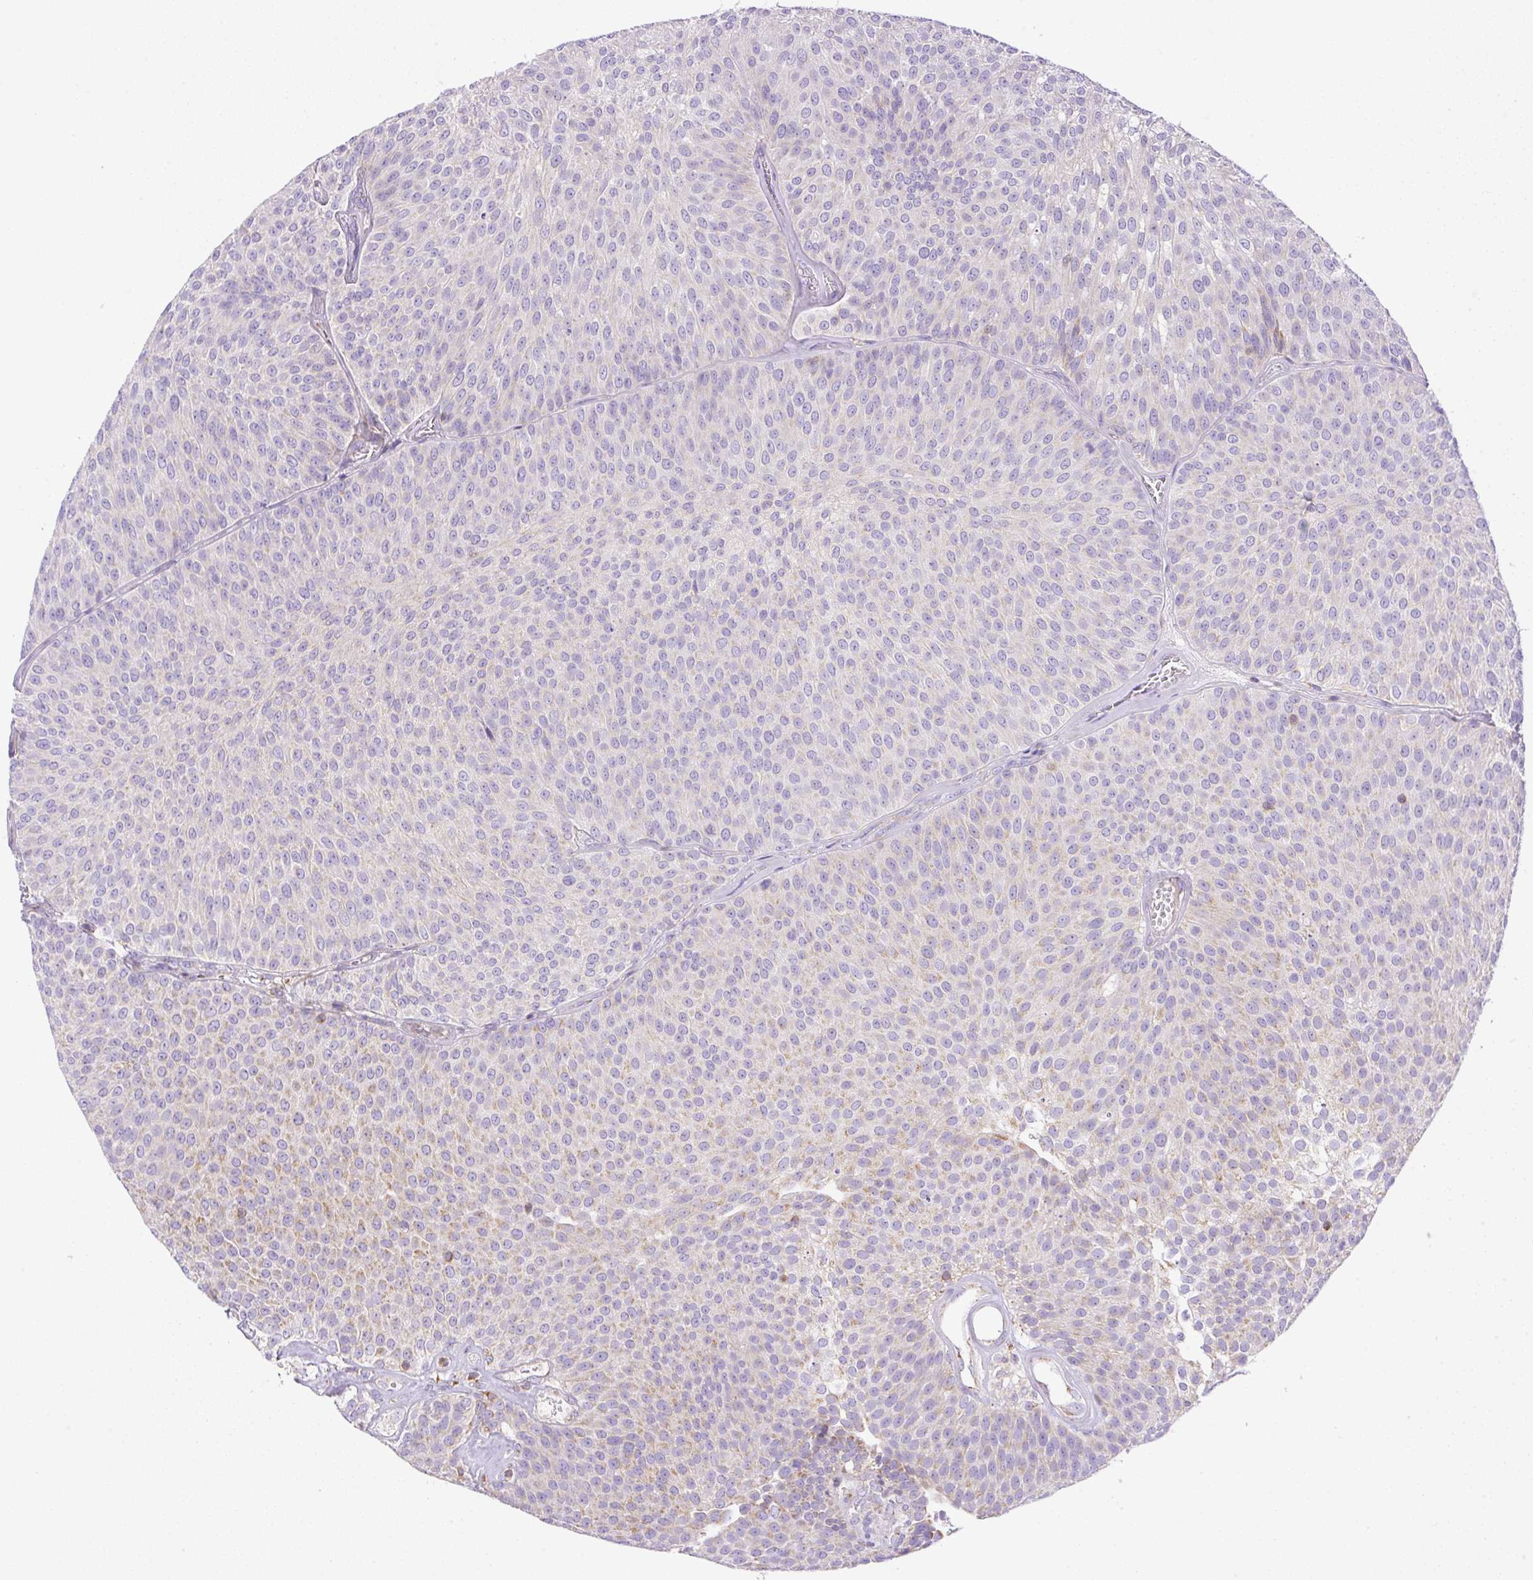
{"staining": {"intensity": "moderate", "quantity": "<25%", "location": "cytoplasmic/membranous"}, "tissue": "urothelial cancer", "cell_type": "Tumor cells", "image_type": "cancer", "snomed": [{"axis": "morphology", "description": "Urothelial carcinoma, Low grade"}, {"axis": "topography", "description": "Urinary bladder"}], "caption": "Immunohistochemical staining of urothelial cancer demonstrates low levels of moderate cytoplasmic/membranous expression in about <25% of tumor cells. (Stains: DAB (3,3'-diaminobenzidine) in brown, nuclei in blue, Microscopy: brightfield microscopy at high magnification).", "gene": "NF1", "patient": {"sex": "female", "age": 79}}